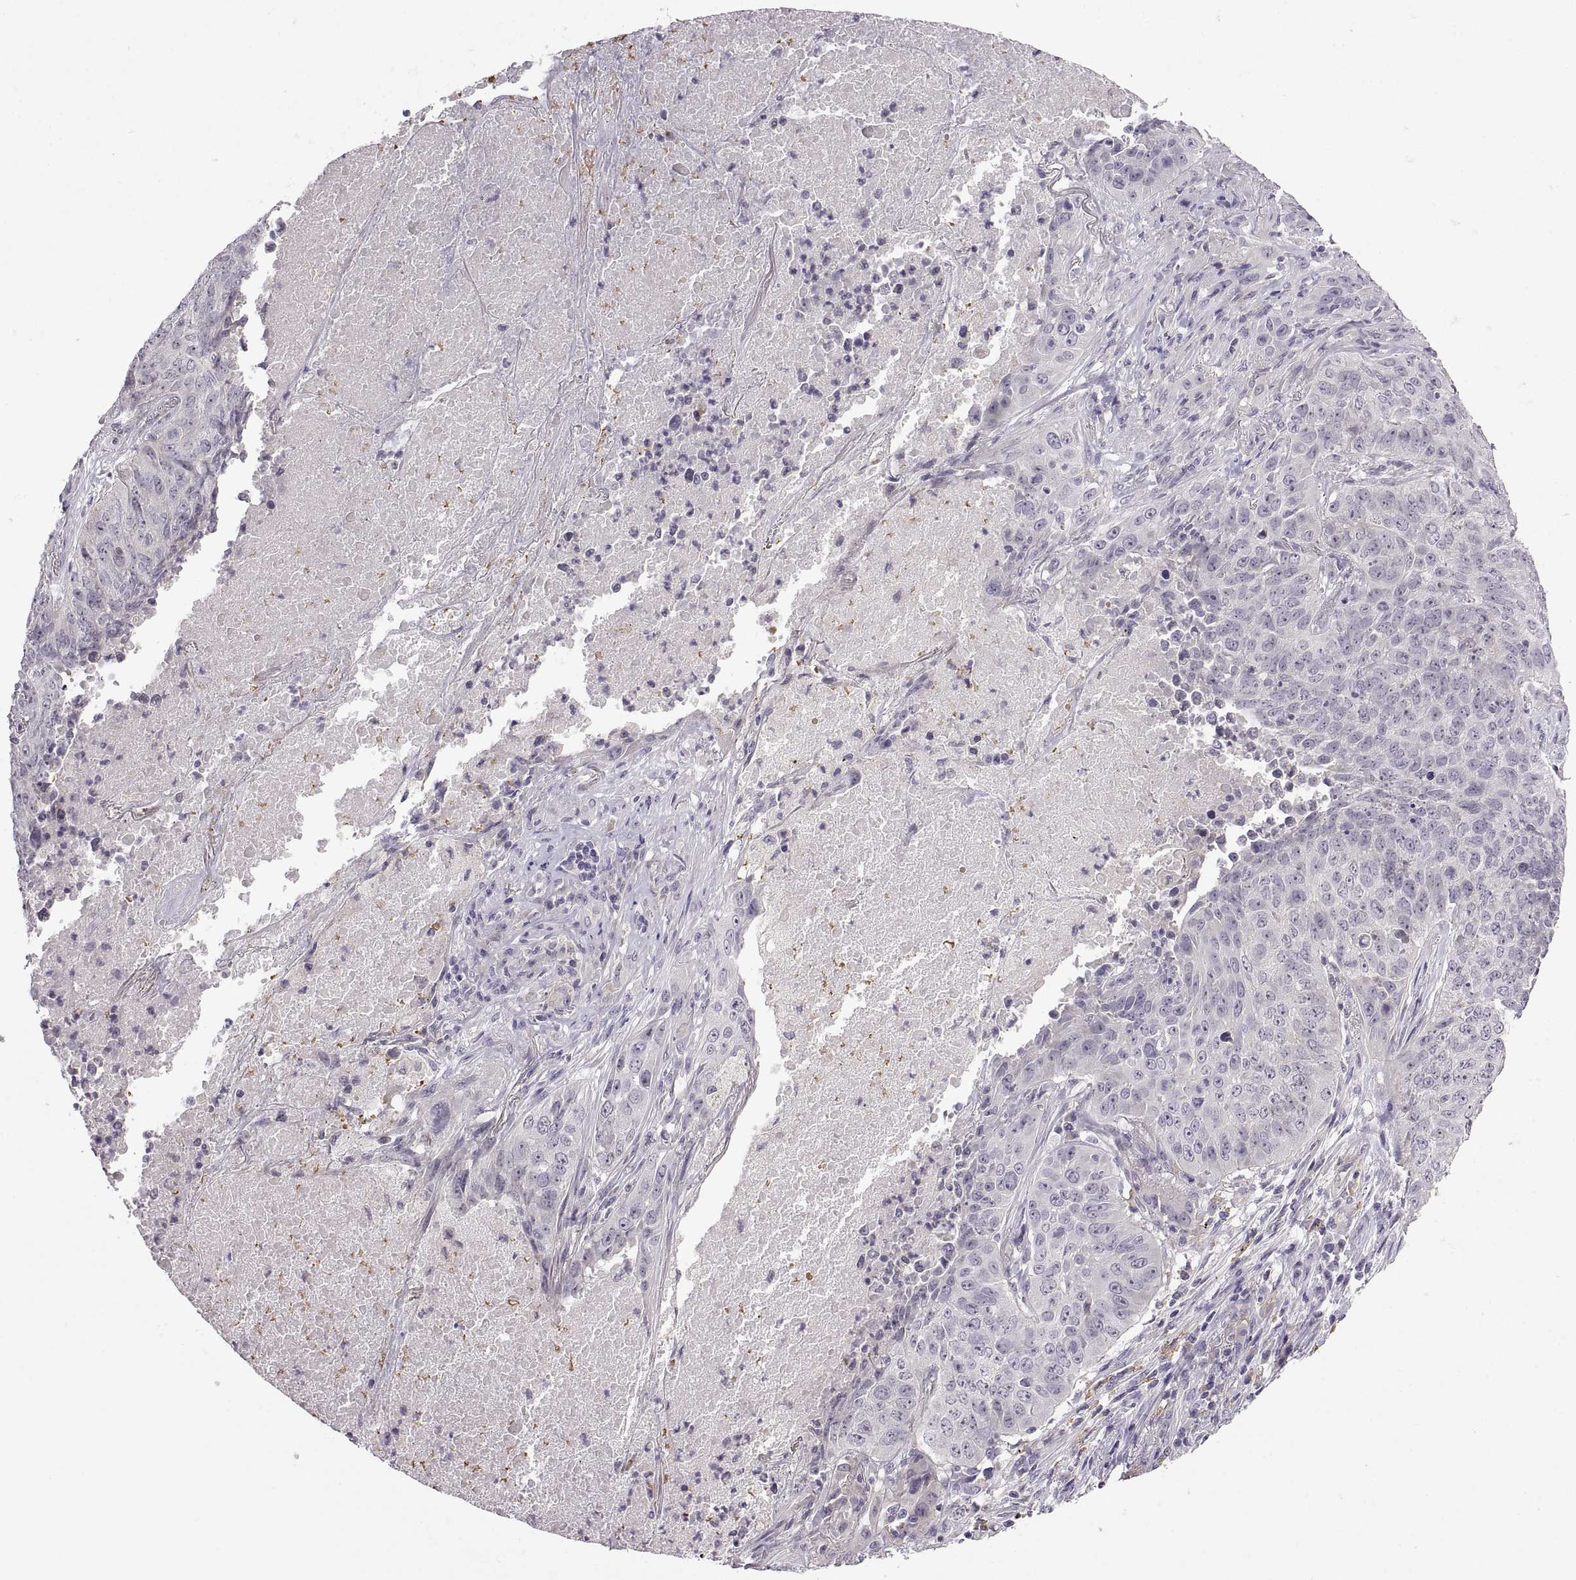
{"staining": {"intensity": "negative", "quantity": "none", "location": "none"}, "tissue": "lung cancer", "cell_type": "Tumor cells", "image_type": "cancer", "snomed": [{"axis": "morphology", "description": "Normal tissue, NOS"}, {"axis": "morphology", "description": "Squamous cell carcinoma, NOS"}, {"axis": "topography", "description": "Bronchus"}, {"axis": "topography", "description": "Lung"}], "caption": "This is a image of immunohistochemistry (IHC) staining of lung squamous cell carcinoma, which shows no staining in tumor cells.", "gene": "MEIOC", "patient": {"sex": "male", "age": 64}}